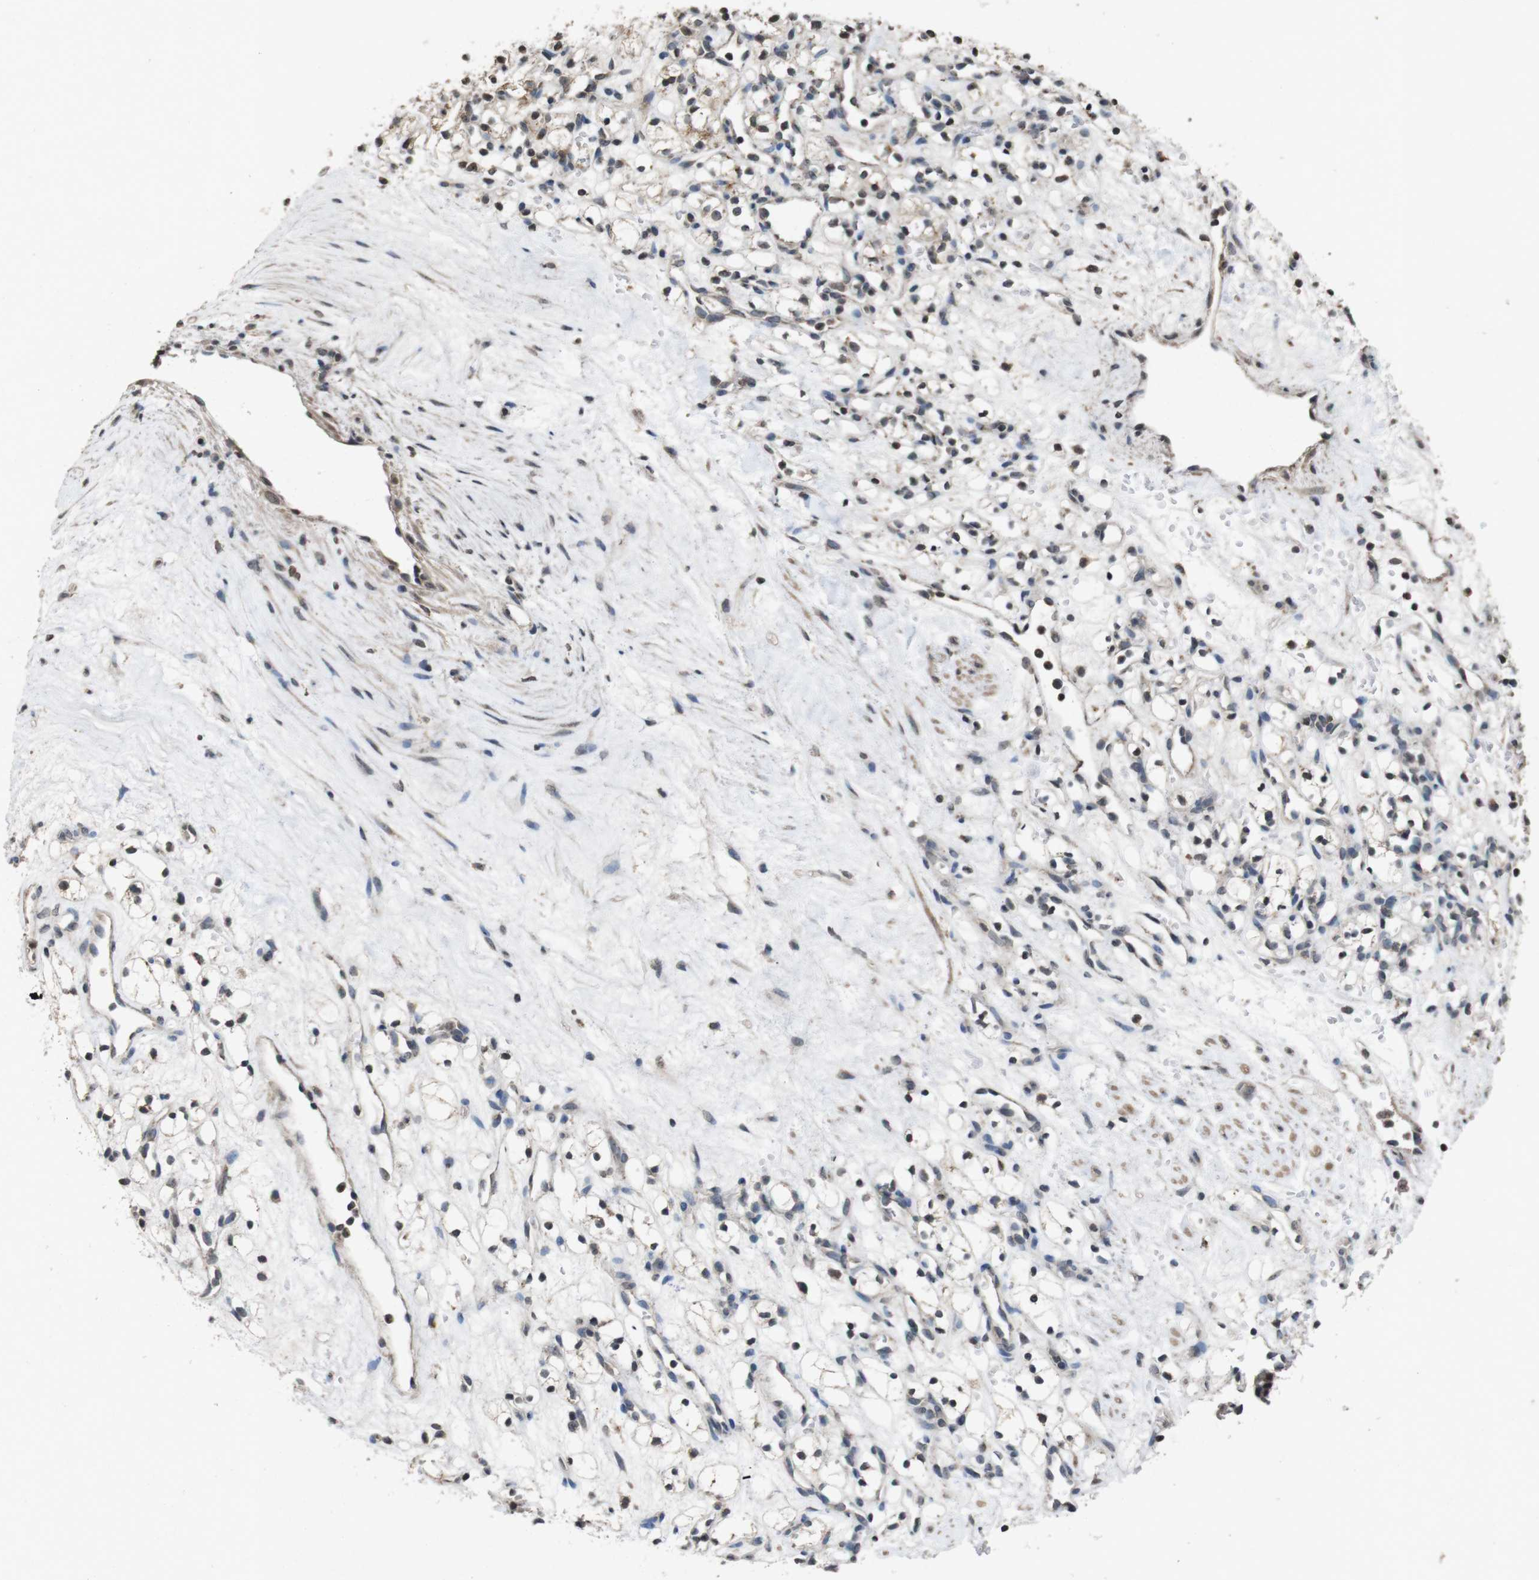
{"staining": {"intensity": "weak", "quantity": "25%-75%", "location": "nuclear"}, "tissue": "renal cancer", "cell_type": "Tumor cells", "image_type": "cancer", "snomed": [{"axis": "morphology", "description": "Adenocarcinoma, NOS"}, {"axis": "topography", "description": "Kidney"}], "caption": "Immunohistochemistry of human adenocarcinoma (renal) exhibits low levels of weak nuclear staining in approximately 25%-75% of tumor cells.", "gene": "SORL1", "patient": {"sex": "female", "age": 60}}